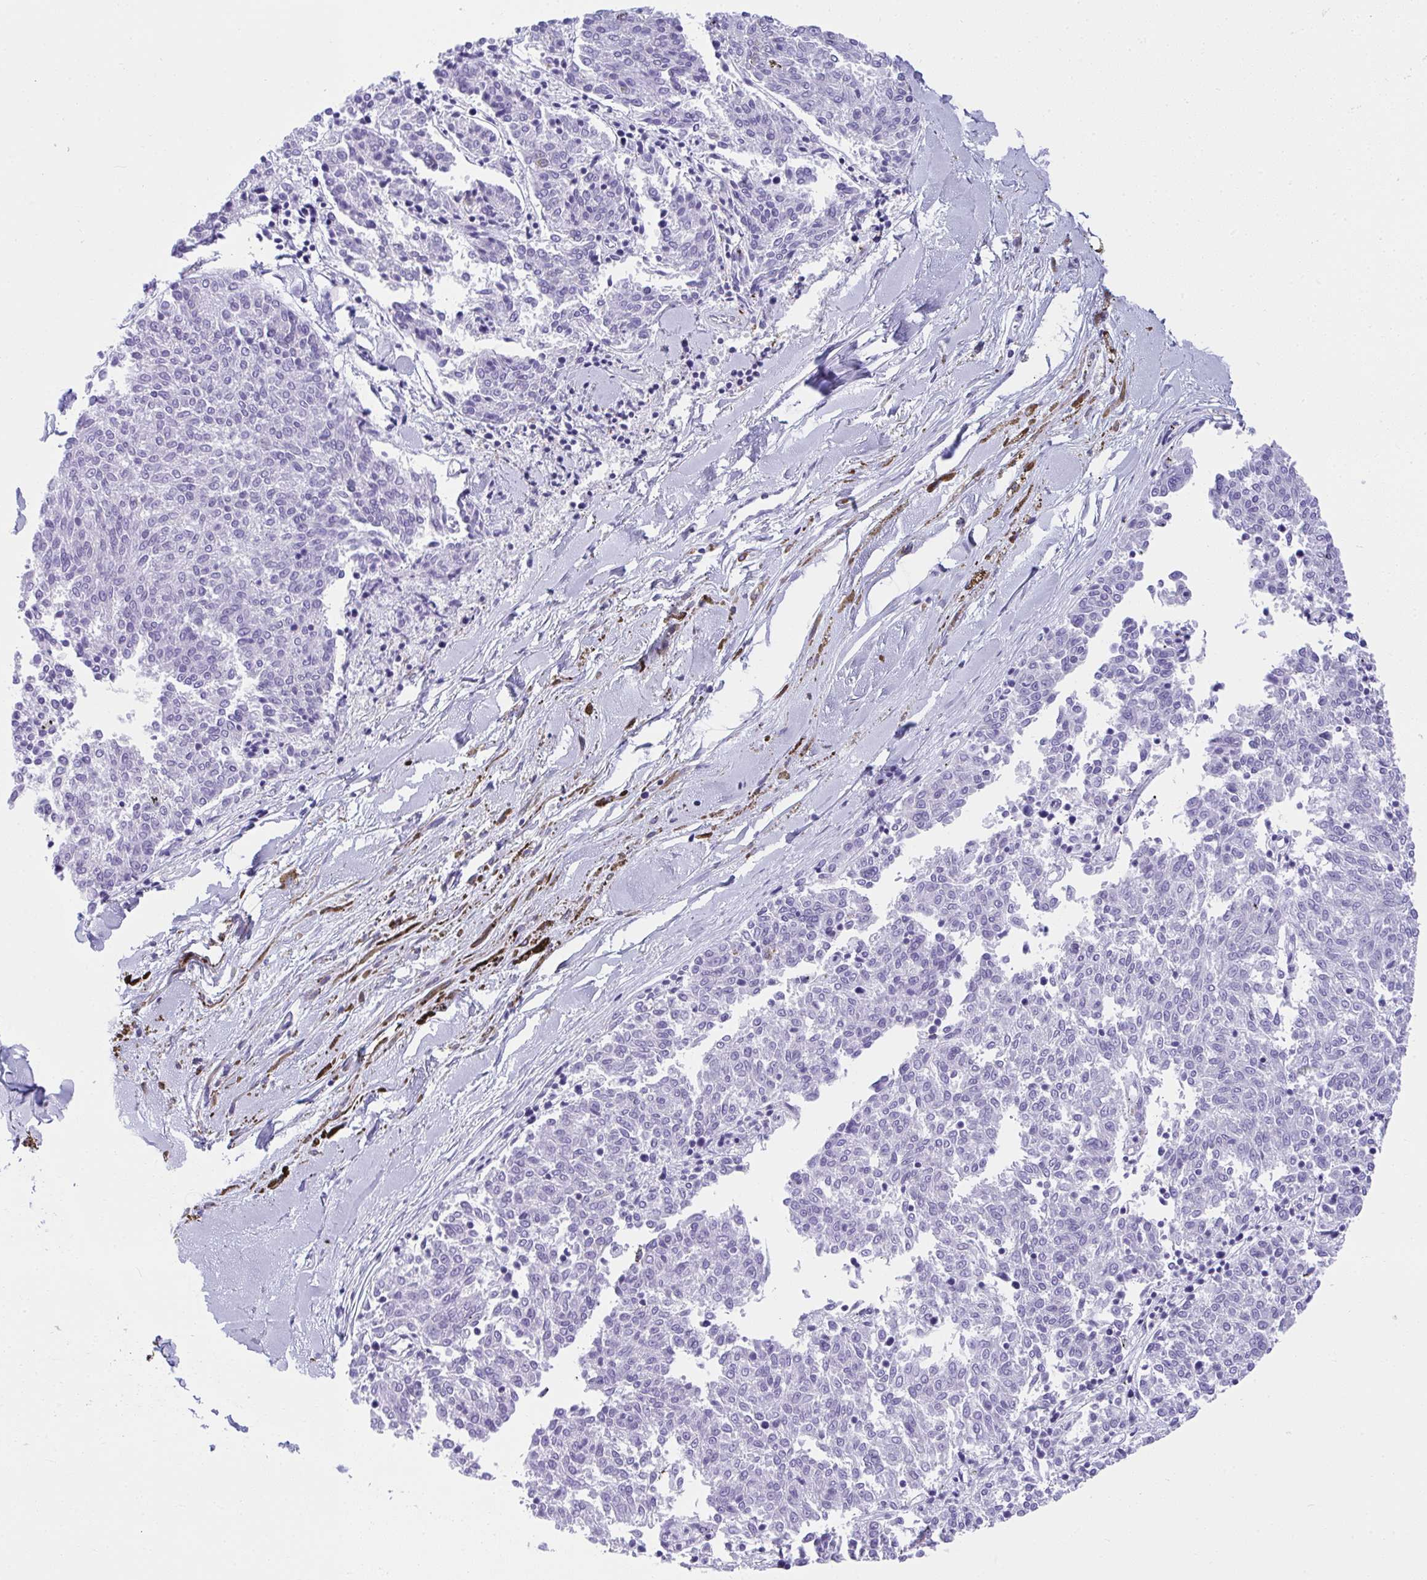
{"staining": {"intensity": "negative", "quantity": "none", "location": "none"}, "tissue": "melanoma", "cell_type": "Tumor cells", "image_type": "cancer", "snomed": [{"axis": "morphology", "description": "Malignant melanoma, NOS"}, {"axis": "topography", "description": "Skin"}], "caption": "Immunohistochemistry (IHC) histopathology image of melanoma stained for a protein (brown), which displays no staining in tumor cells. (DAB (3,3'-diaminobenzidine) IHC visualized using brightfield microscopy, high magnification).", "gene": "SPN", "patient": {"sex": "female", "age": 72}}